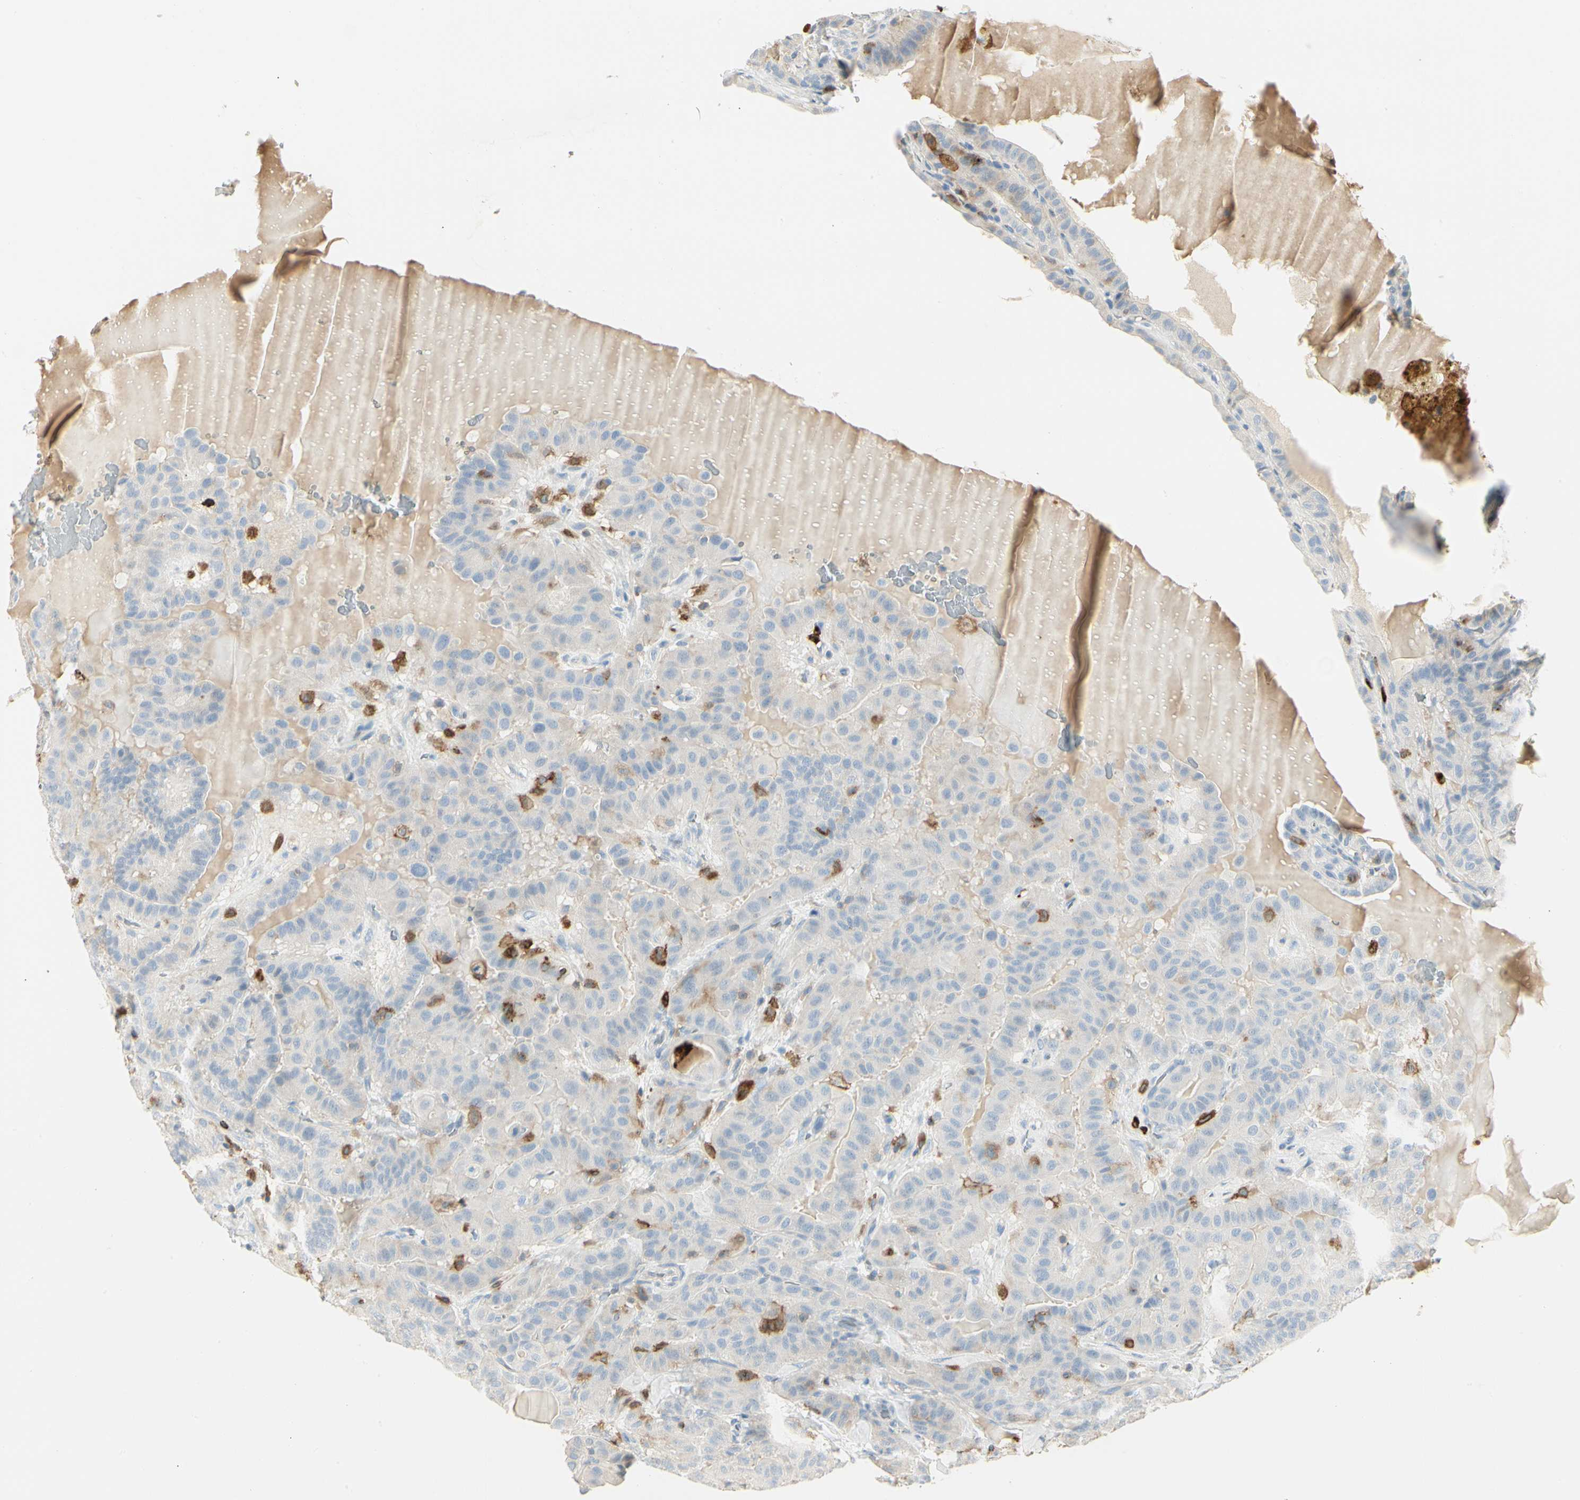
{"staining": {"intensity": "negative", "quantity": "none", "location": "none"}, "tissue": "thyroid cancer", "cell_type": "Tumor cells", "image_type": "cancer", "snomed": [{"axis": "morphology", "description": "Papillary adenocarcinoma, NOS"}, {"axis": "topography", "description": "Thyroid gland"}], "caption": "The histopathology image shows no staining of tumor cells in thyroid cancer (papillary adenocarcinoma). (Stains: DAB immunohistochemistry (IHC) with hematoxylin counter stain, Microscopy: brightfield microscopy at high magnification).", "gene": "ITGB2", "patient": {"sex": "male", "age": 77}}